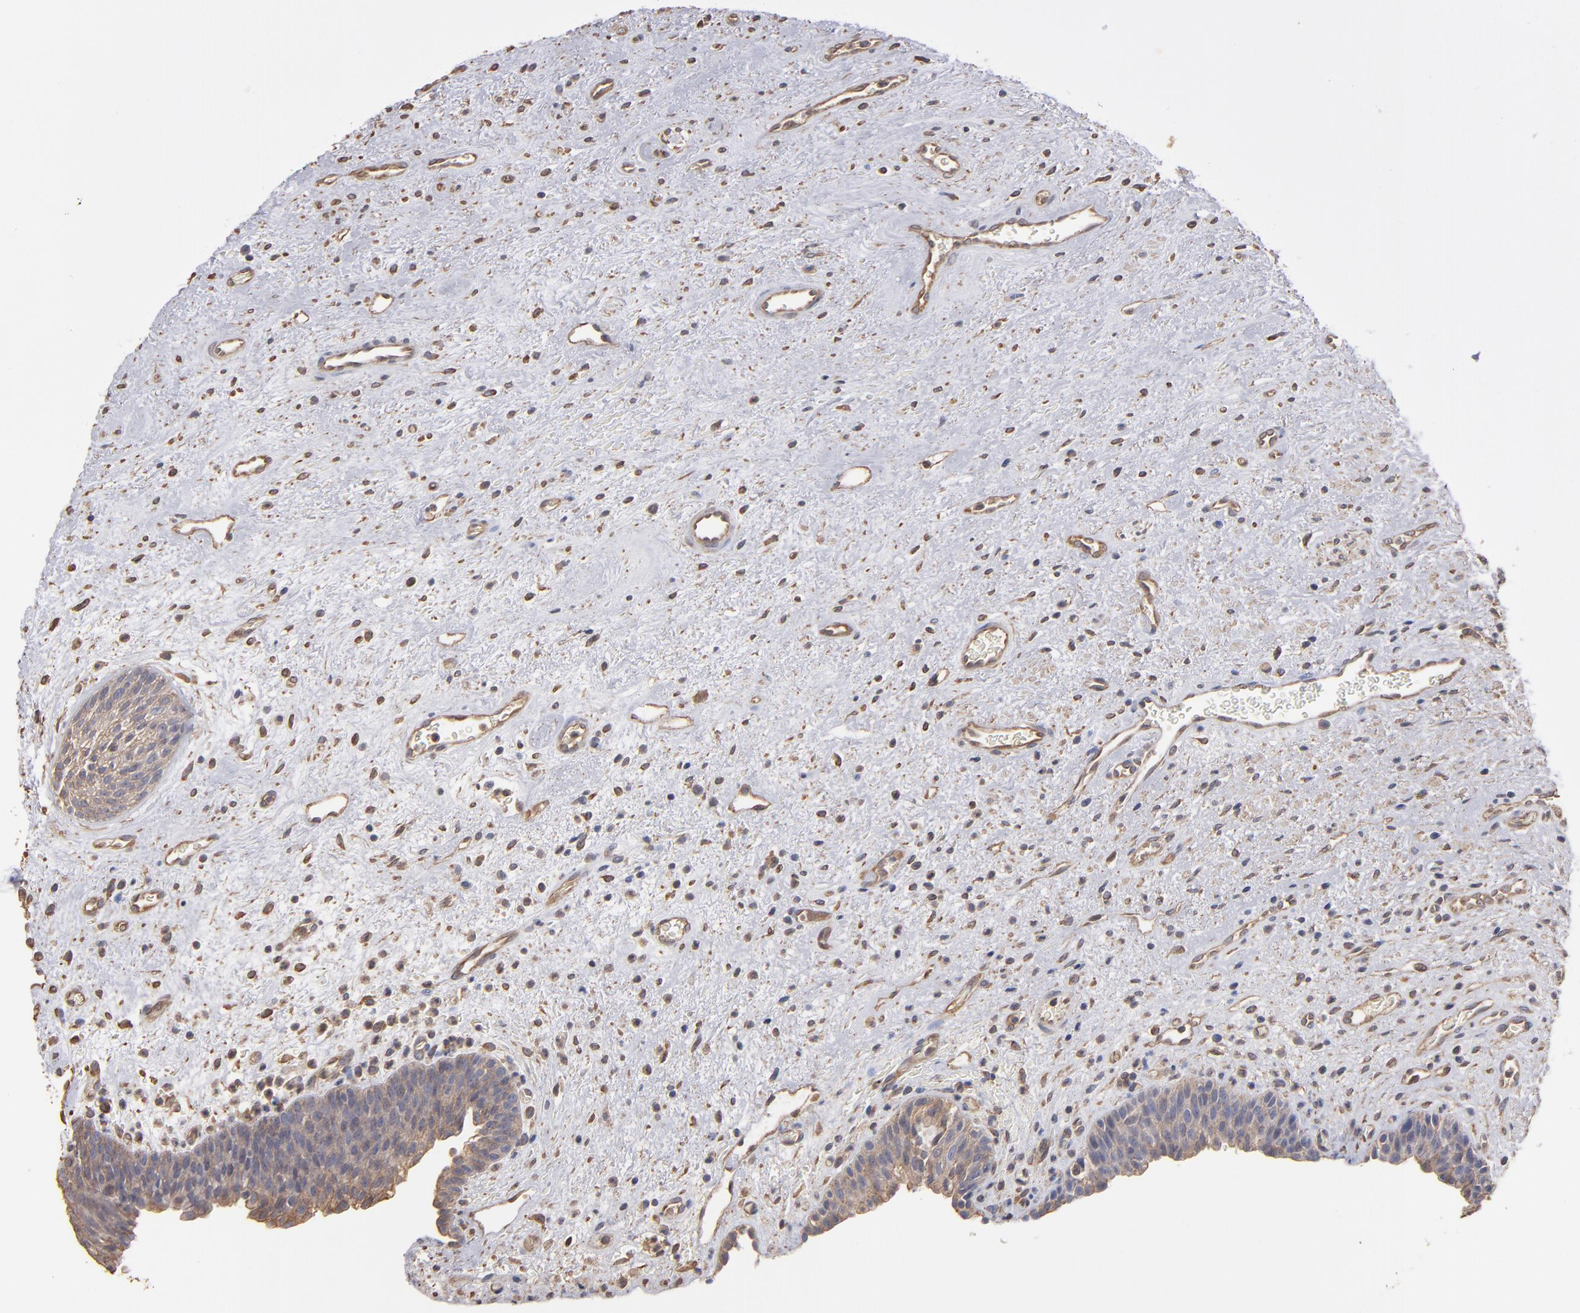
{"staining": {"intensity": "moderate", "quantity": ">75%", "location": "cytoplasmic/membranous"}, "tissue": "urinary bladder", "cell_type": "Urothelial cells", "image_type": "normal", "snomed": [{"axis": "morphology", "description": "Normal tissue, NOS"}, {"axis": "topography", "description": "Urinary bladder"}], "caption": "Protein analysis of normal urinary bladder shows moderate cytoplasmic/membranous expression in about >75% of urothelial cells. (DAB (3,3'-diaminobenzidine) = brown stain, brightfield microscopy at high magnification).", "gene": "DMD", "patient": {"sex": "male", "age": 48}}